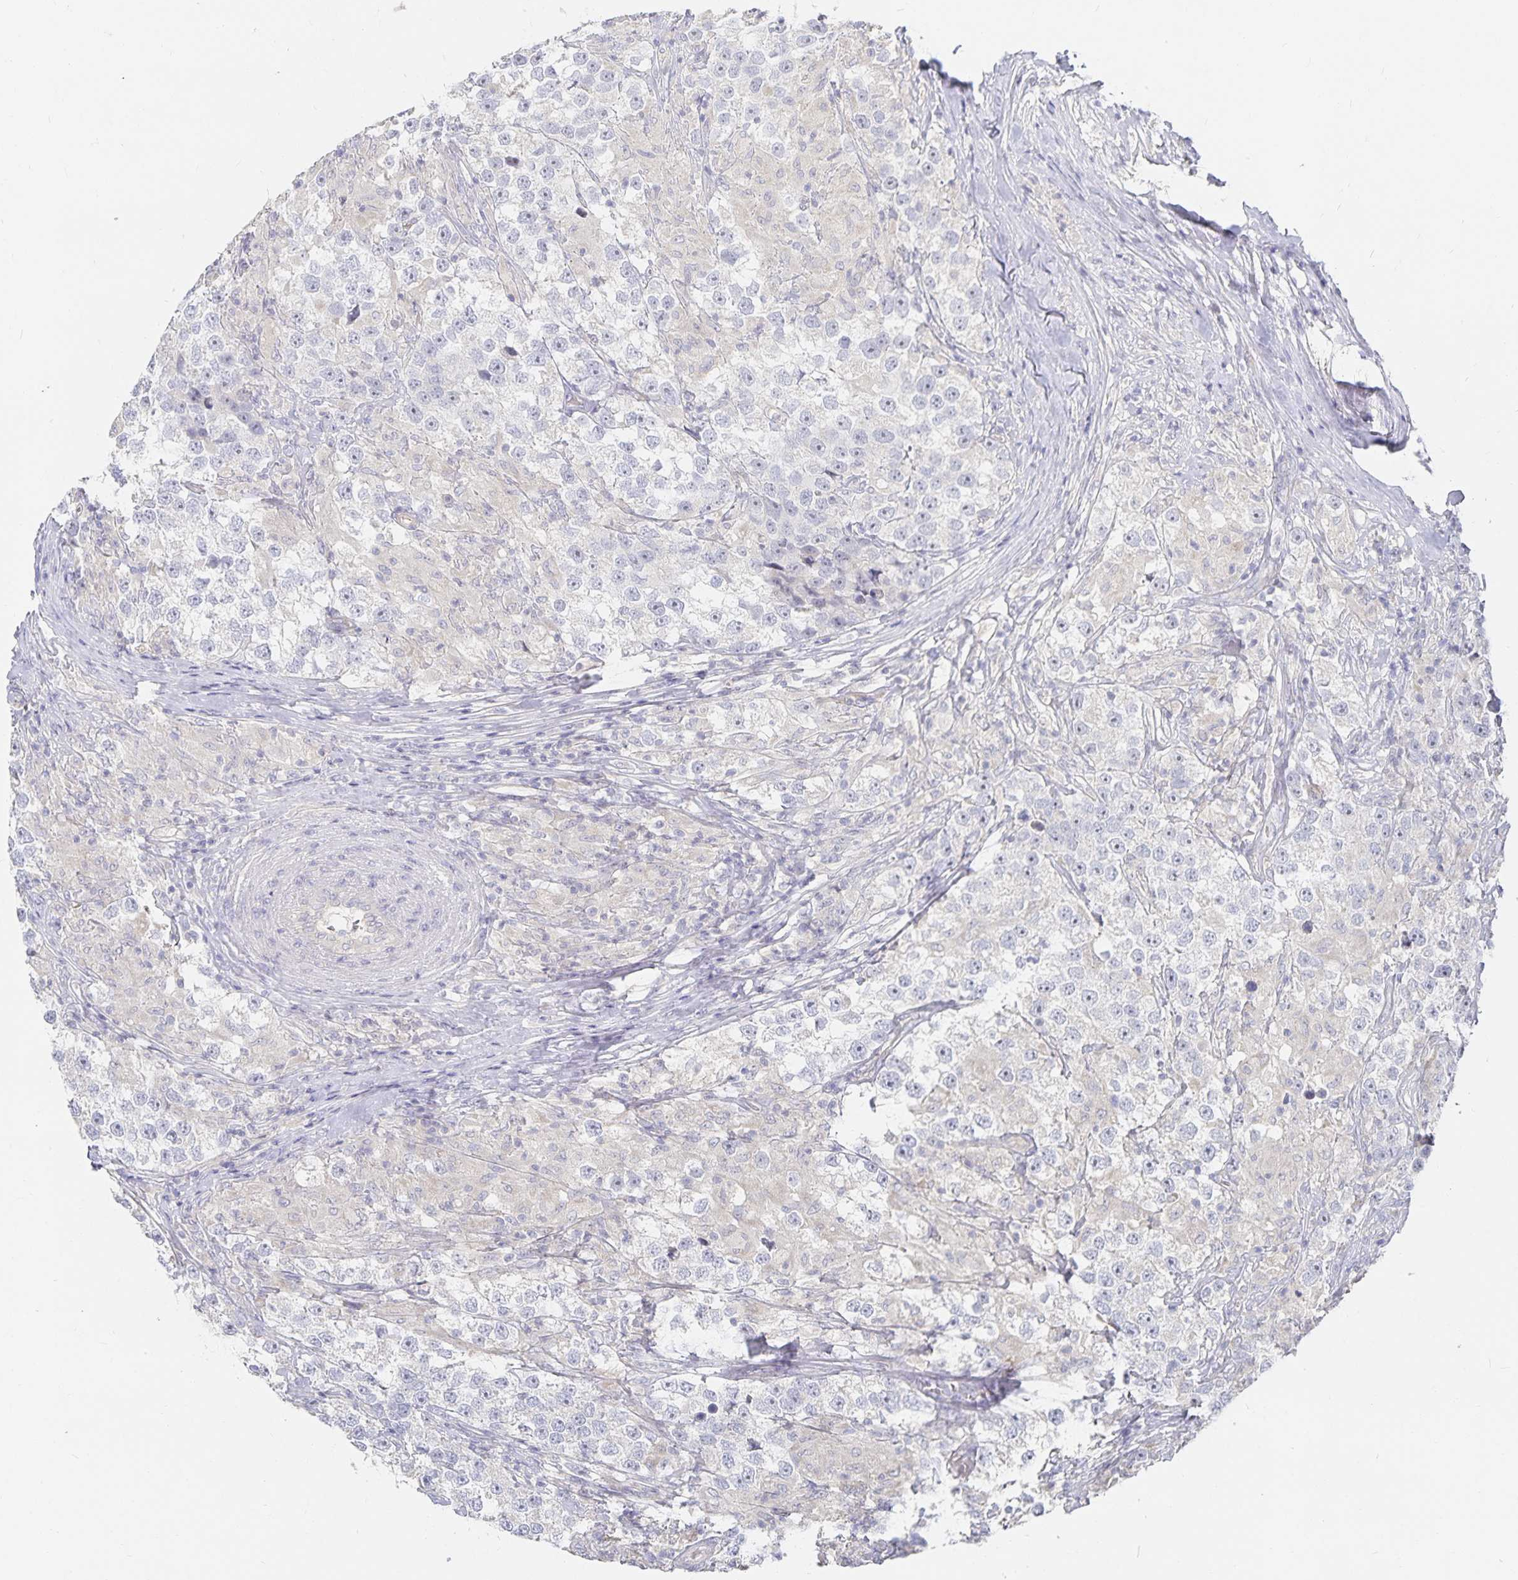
{"staining": {"intensity": "negative", "quantity": "none", "location": "none"}, "tissue": "testis cancer", "cell_type": "Tumor cells", "image_type": "cancer", "snomed": [{"axis": "morphology", "description": "Seminoma, NOS"}, {"axis": "topography", "description": "Testis"}], "caption": "Micrograph shows no protein staining in tumor cells of testis cancer tissue.", "gene": "DNAH9", "patient": {"sex": "male", "age": 46}}